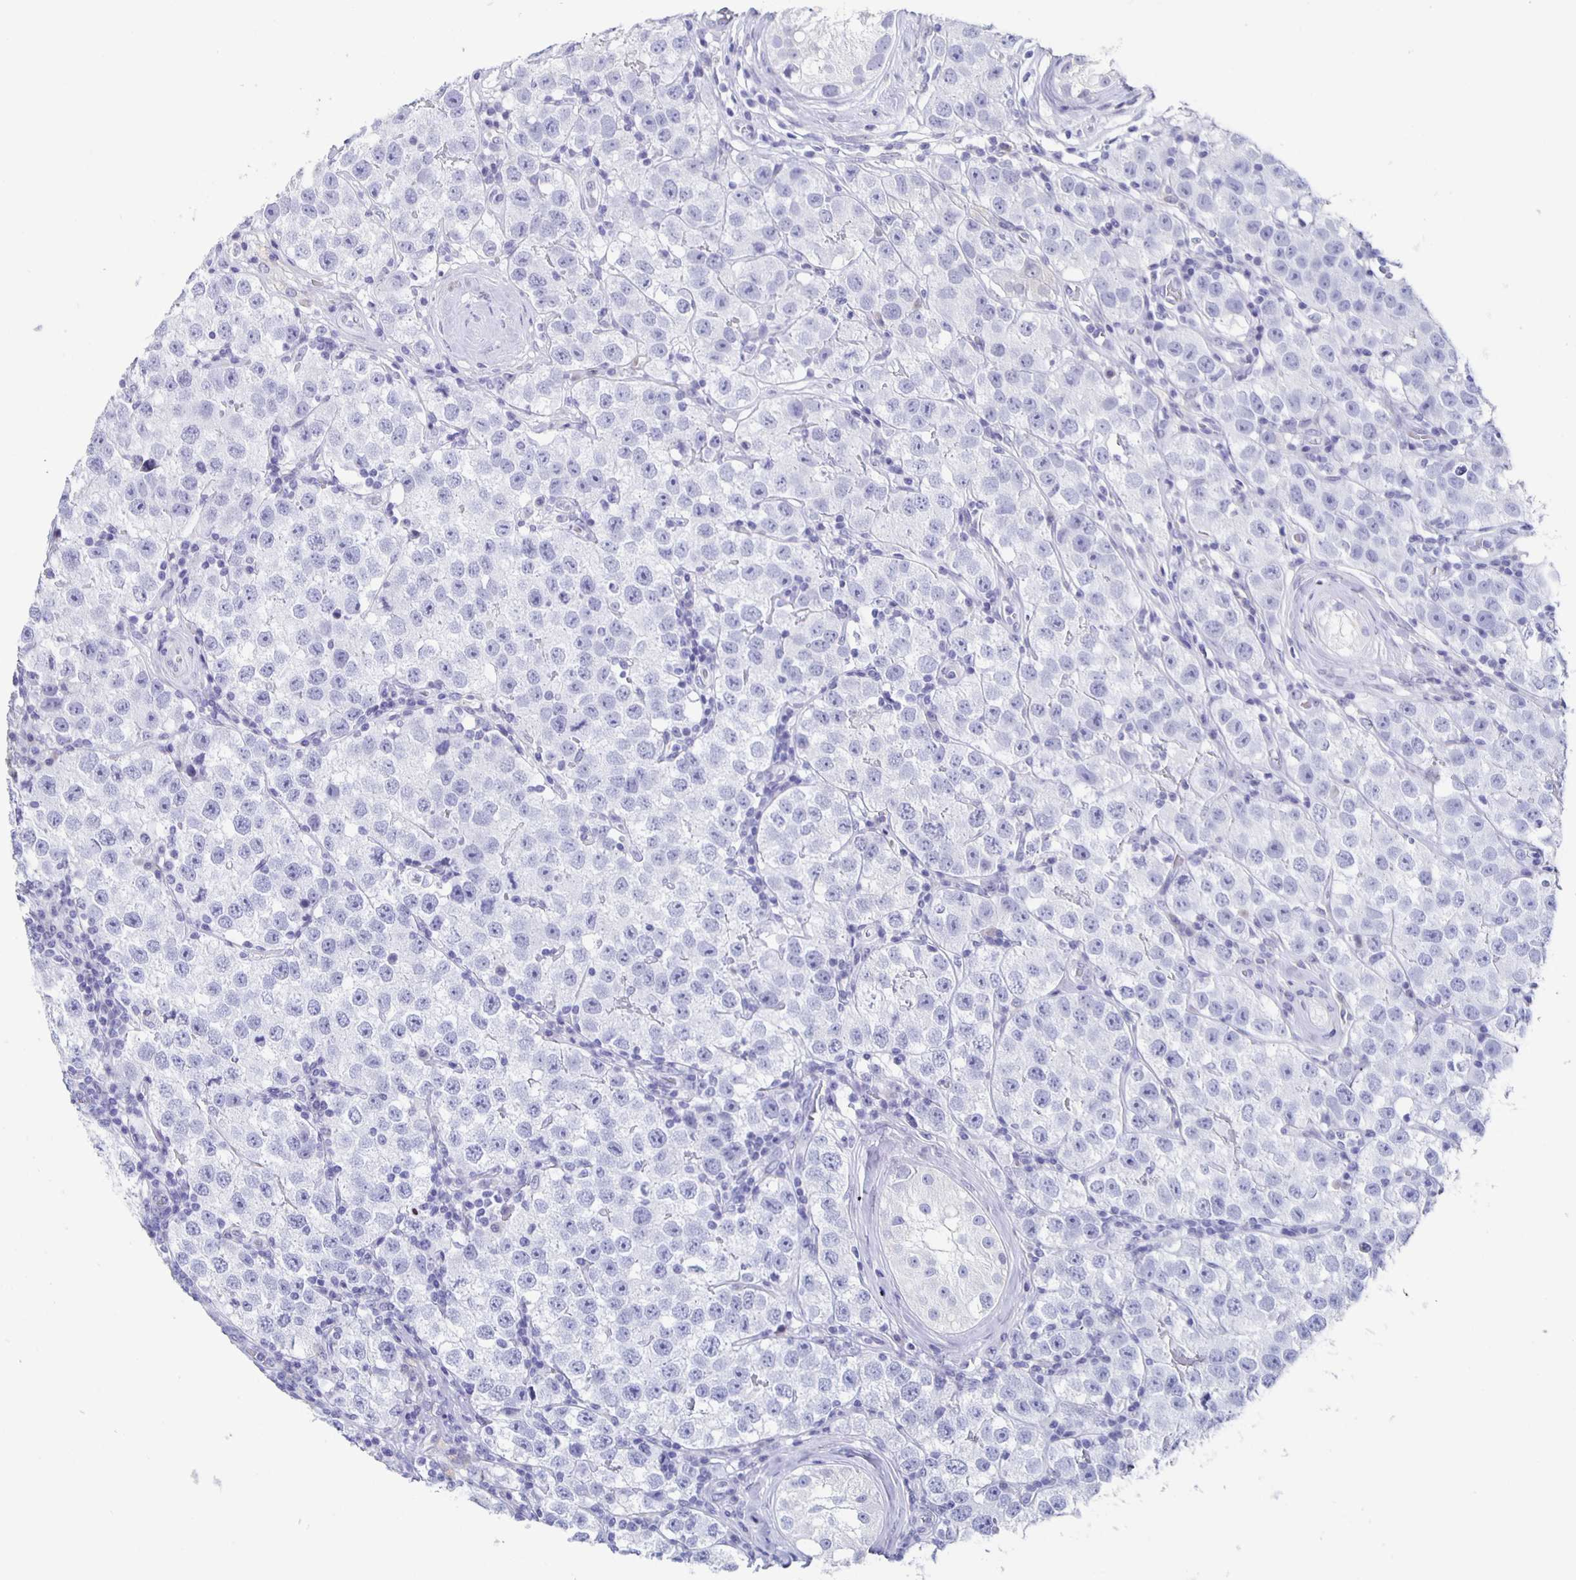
{"staining": {"intensity": "negative", "quantity": "none", "location": "none"}, "tissue": "testis cancer", "cell_type": "Tumor cells", "image_type": "cancer", "snomed": [{"axis": "morphology", "description": "Seminoma, NOS"}, {"axis": "topography", "description": "Testis"}], "caption": "Protein analysis of seminoma (testis) displays no significant staining in tumor cells.", "gene": "CCDC17", "patient": {"sex": "male", "age": 34}}